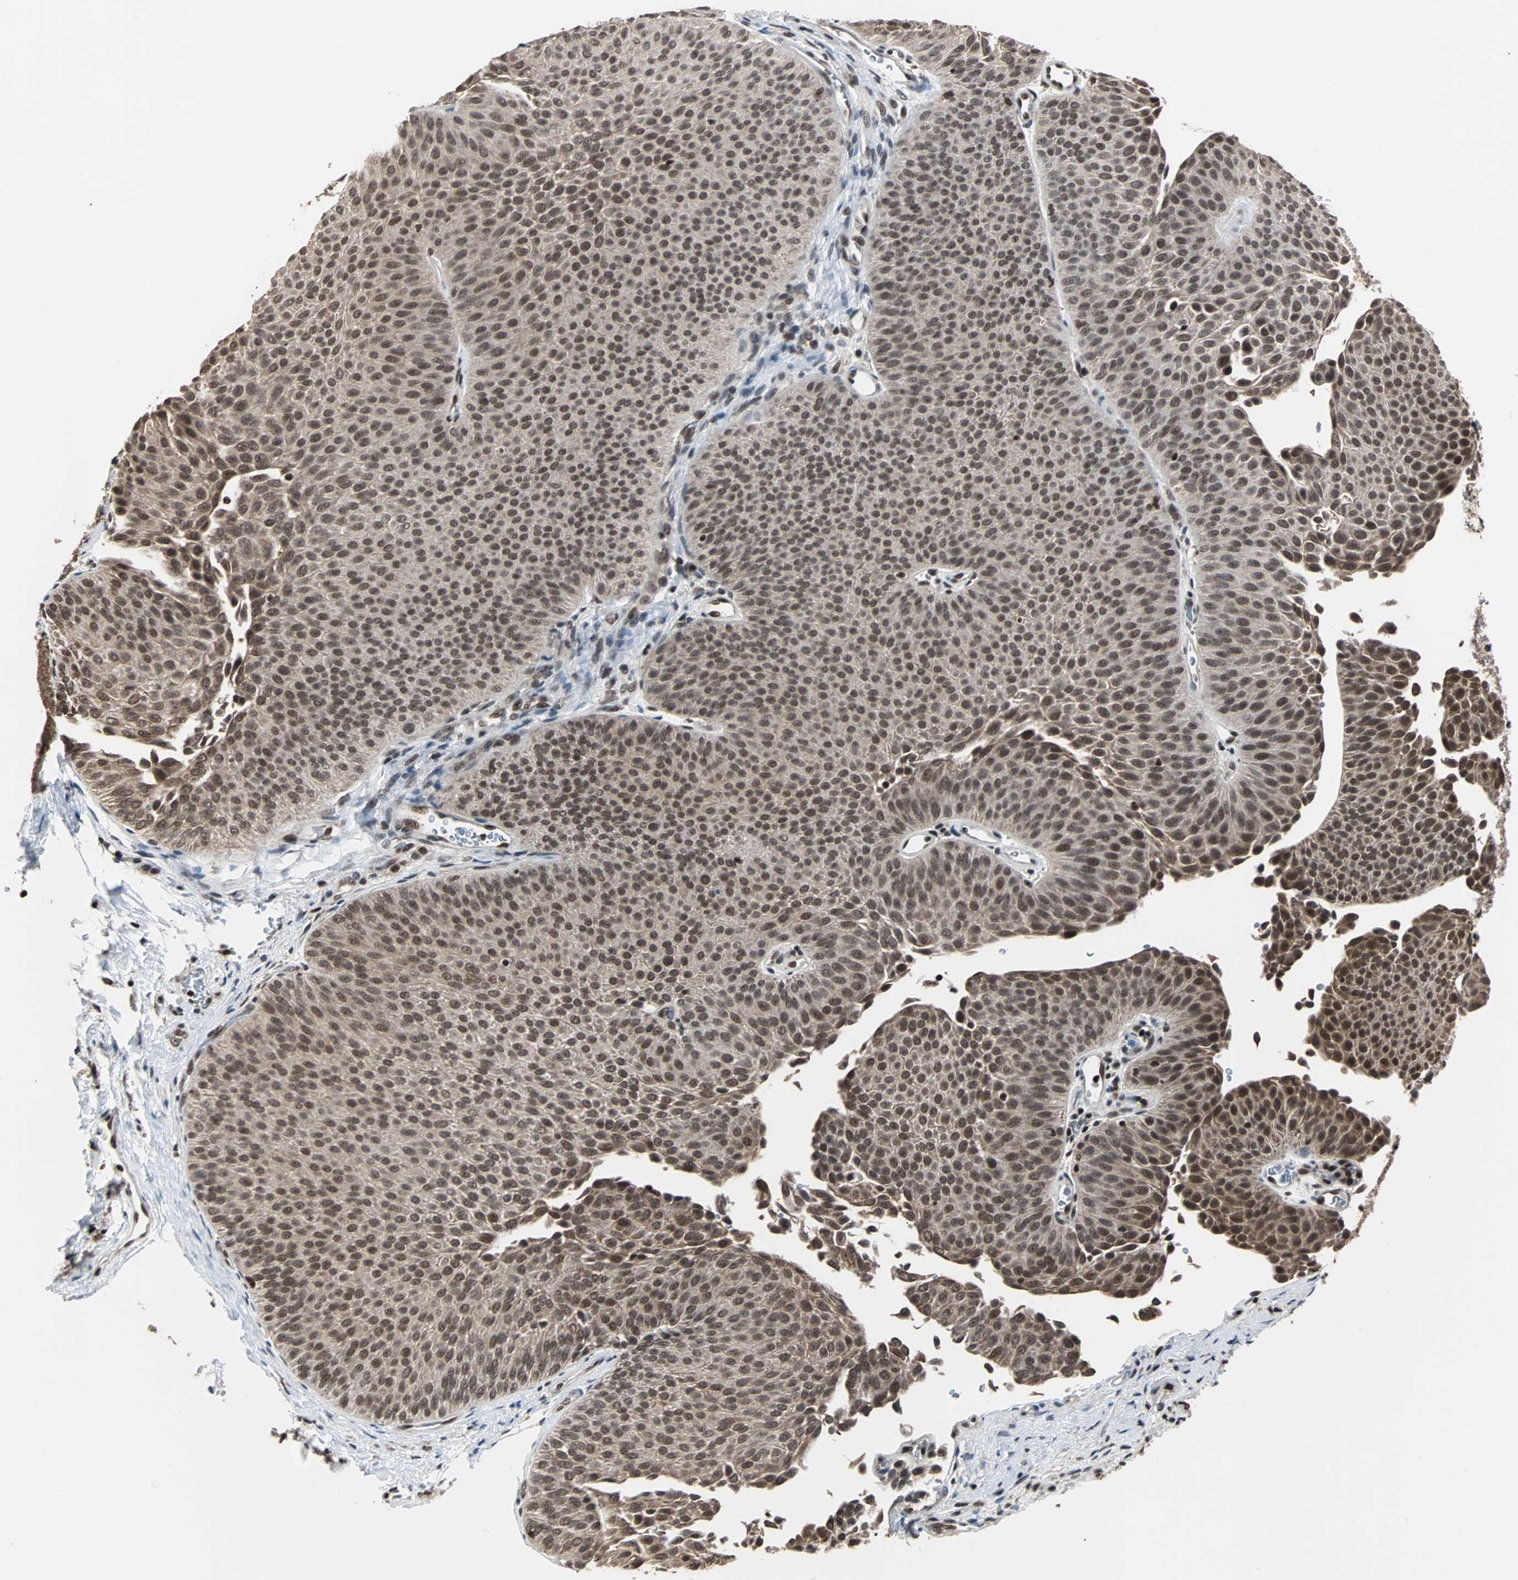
{"staining": {"intensity": "moderate", "quantity": ">75%", "location": "nuclear"}, "tissue": "urothelial cancer", "cell_type": "Tumor cells", "image_type": "cancer", "snomed": [{"axis": "morphology", "description": "Urothelial carcinoma, Low grade"}, {"axis": "topography", "description": "Urinary bladder"}], "caption": "A high-resolution histopathology image shows IHC staining of urothelial cancer, which reveals moderate nuclear staining in about >75% of tumor cells.", "gene": "TERF2IP", "patient": {"sex": "female", "age": 60}}